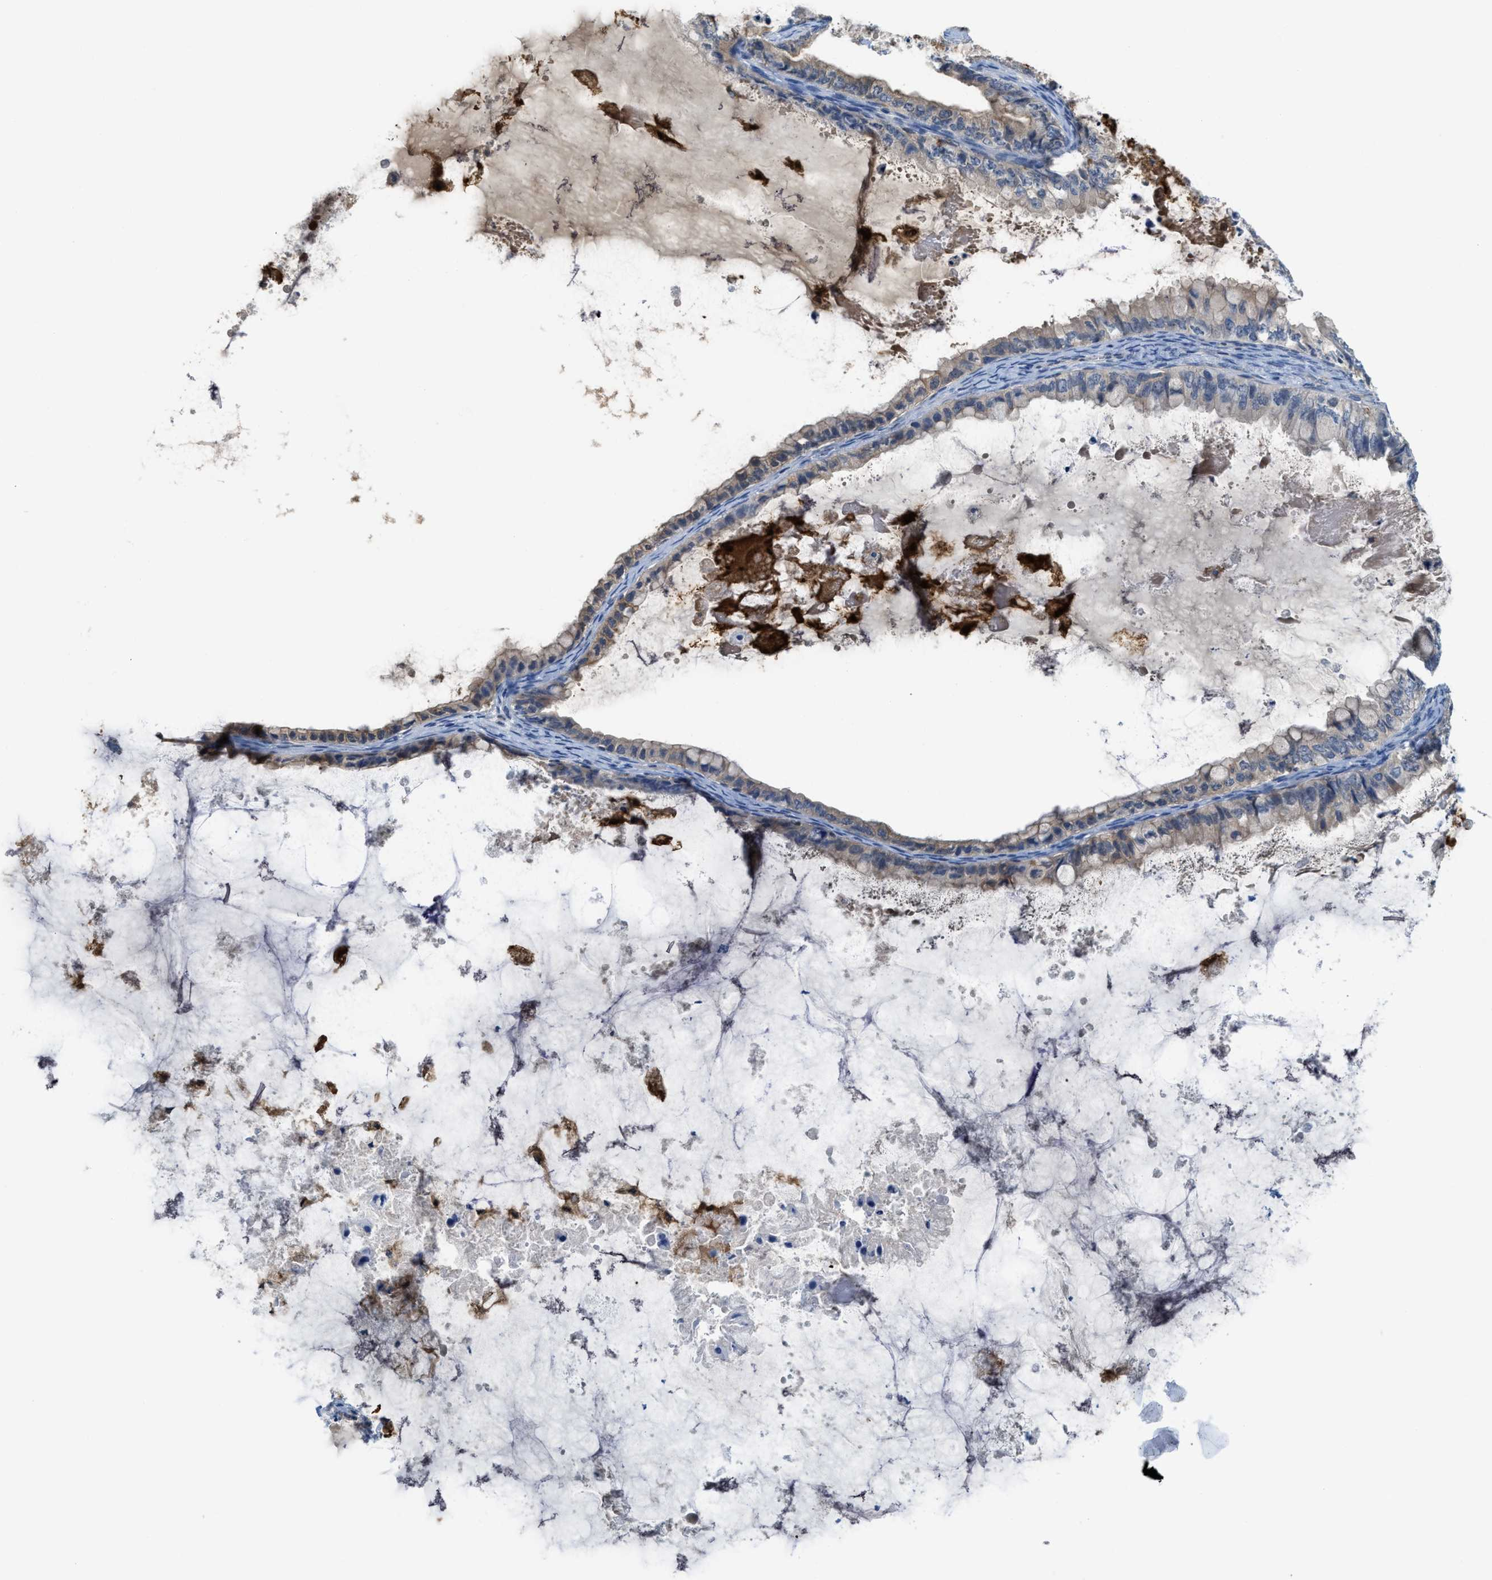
{"staining": {"intensity": "weak", "quantity": ">75%", "location": "cytoplasmic/membranous"}, "tissue": "ovarian cancer", "cell_type": "Tumor cells", "image_type": "cancer", "snomed": [{"axis": "morphology", "description": "Cystadenocarcinoma, mucinous, NOS"}, {"axis": "topography", "description": "Ovary"}], "caption": "This histopathology image reveals IHC staining of ovarian mucinous cystadenocarcinoma, with low weak cytoplasmic/membranous expression in about >75% of tumor cells.", "gene": "CSTB", "patient": {"sex": "female", "age": 80}}